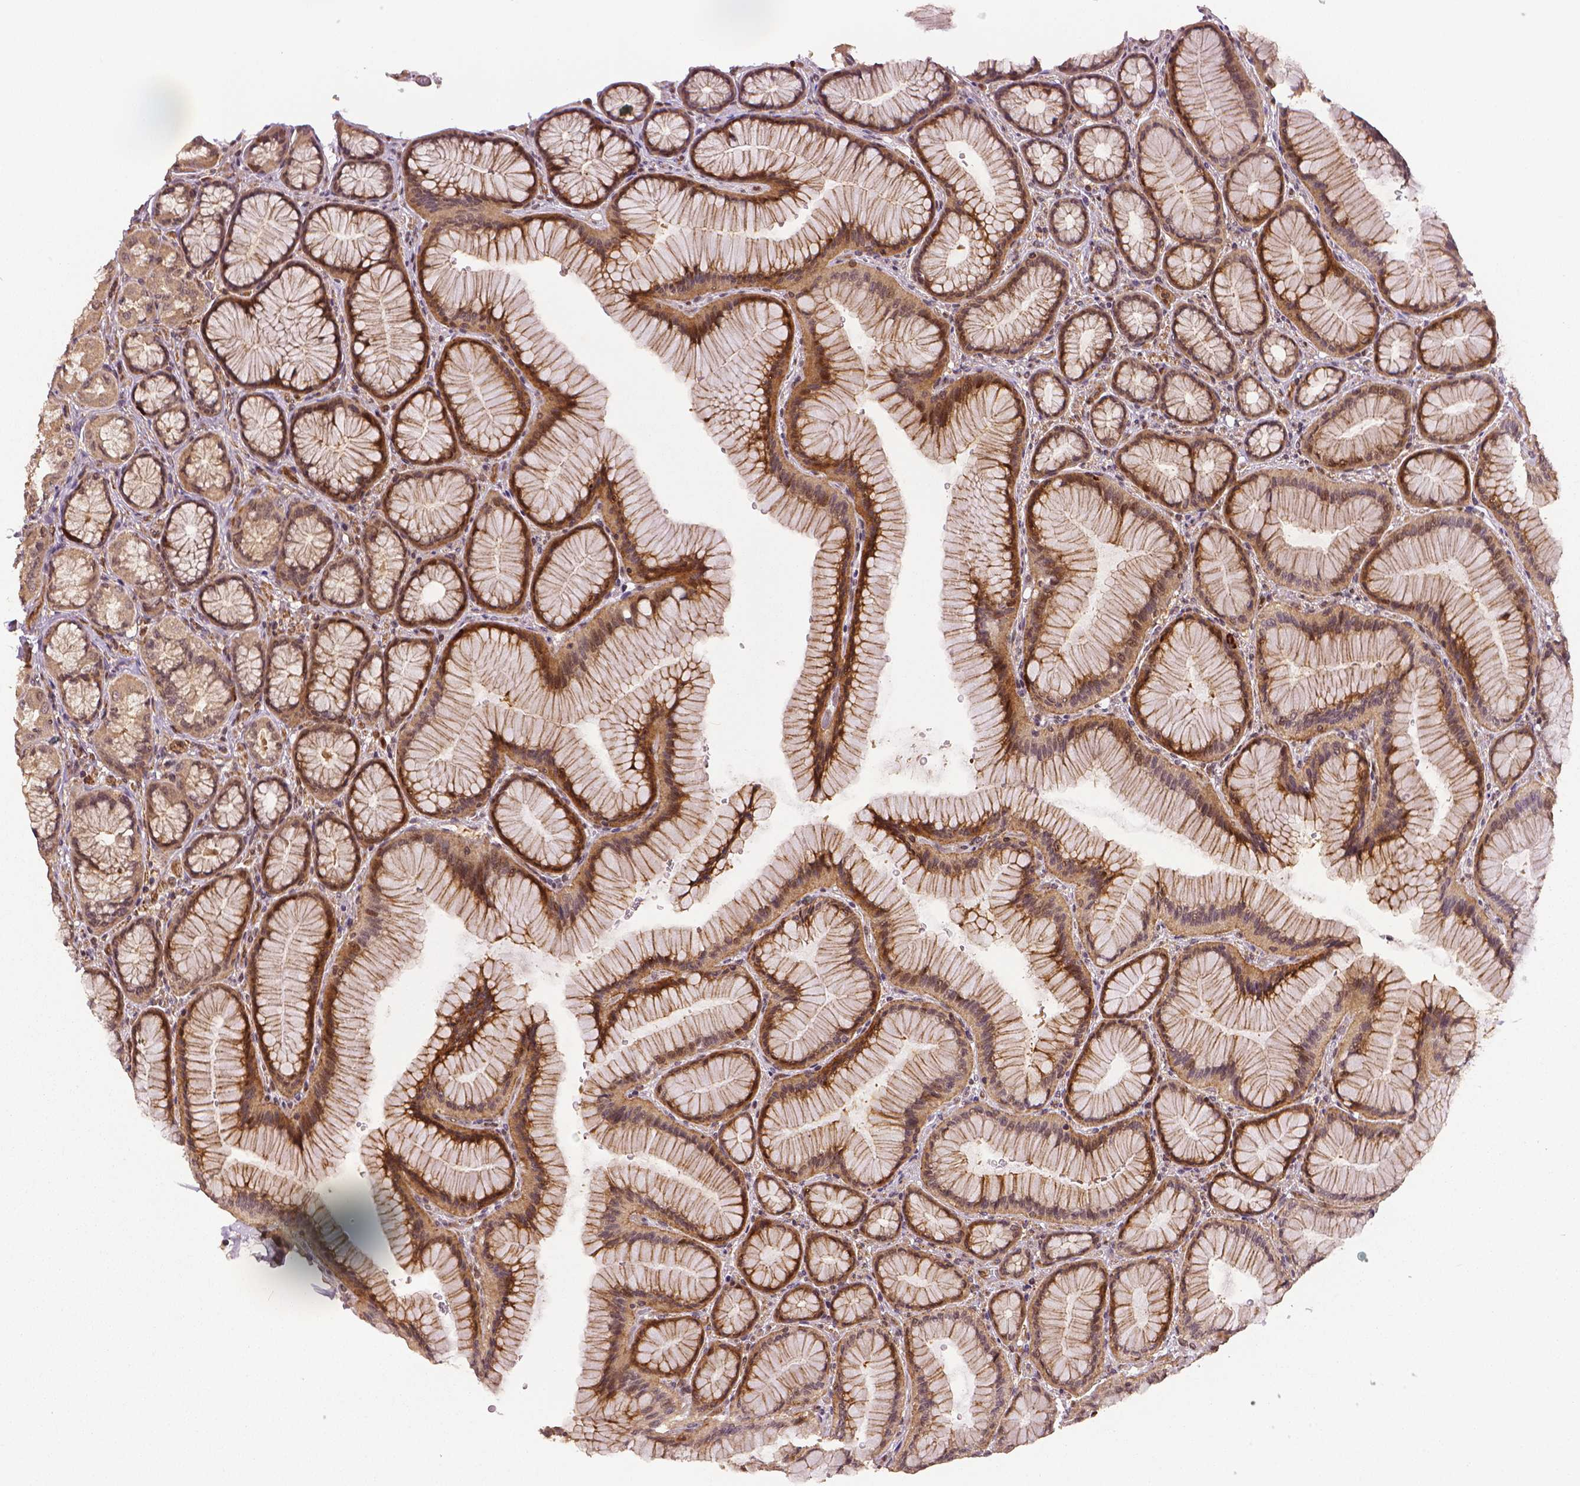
{"staining": {"intensity": "moderate", "quantity": ">75%", "location": "cytoplasmic/membranous,nuclear"}, "tissue": "stomach", "cell_type": "Glandular cells", "image_type": "normal", "snomed": [{"axis": "morphology", "description": "Normal tissue, NOS"}, {"axis": "morphology", "description": "Adenocarcinoma, NOS"}, {"axis": "morphology", "description": "Adenocarcinoma, High grade"}, {"axis": "topography", "description": "Stomach, upper"}, {"axis": "topography", "description": "Stomach"}], "caption": "IHC of unremarkable stomach demonstrates medium levels of moderate cytoplasmic/membranous,nuclear expression in approximately >75% of glandular cells. Immunohistochemistry stains the protein of interest in brown and the nuclei are stained blue.", "gene": "STAT3", "patient": {"sex": "female", "age": 65}}